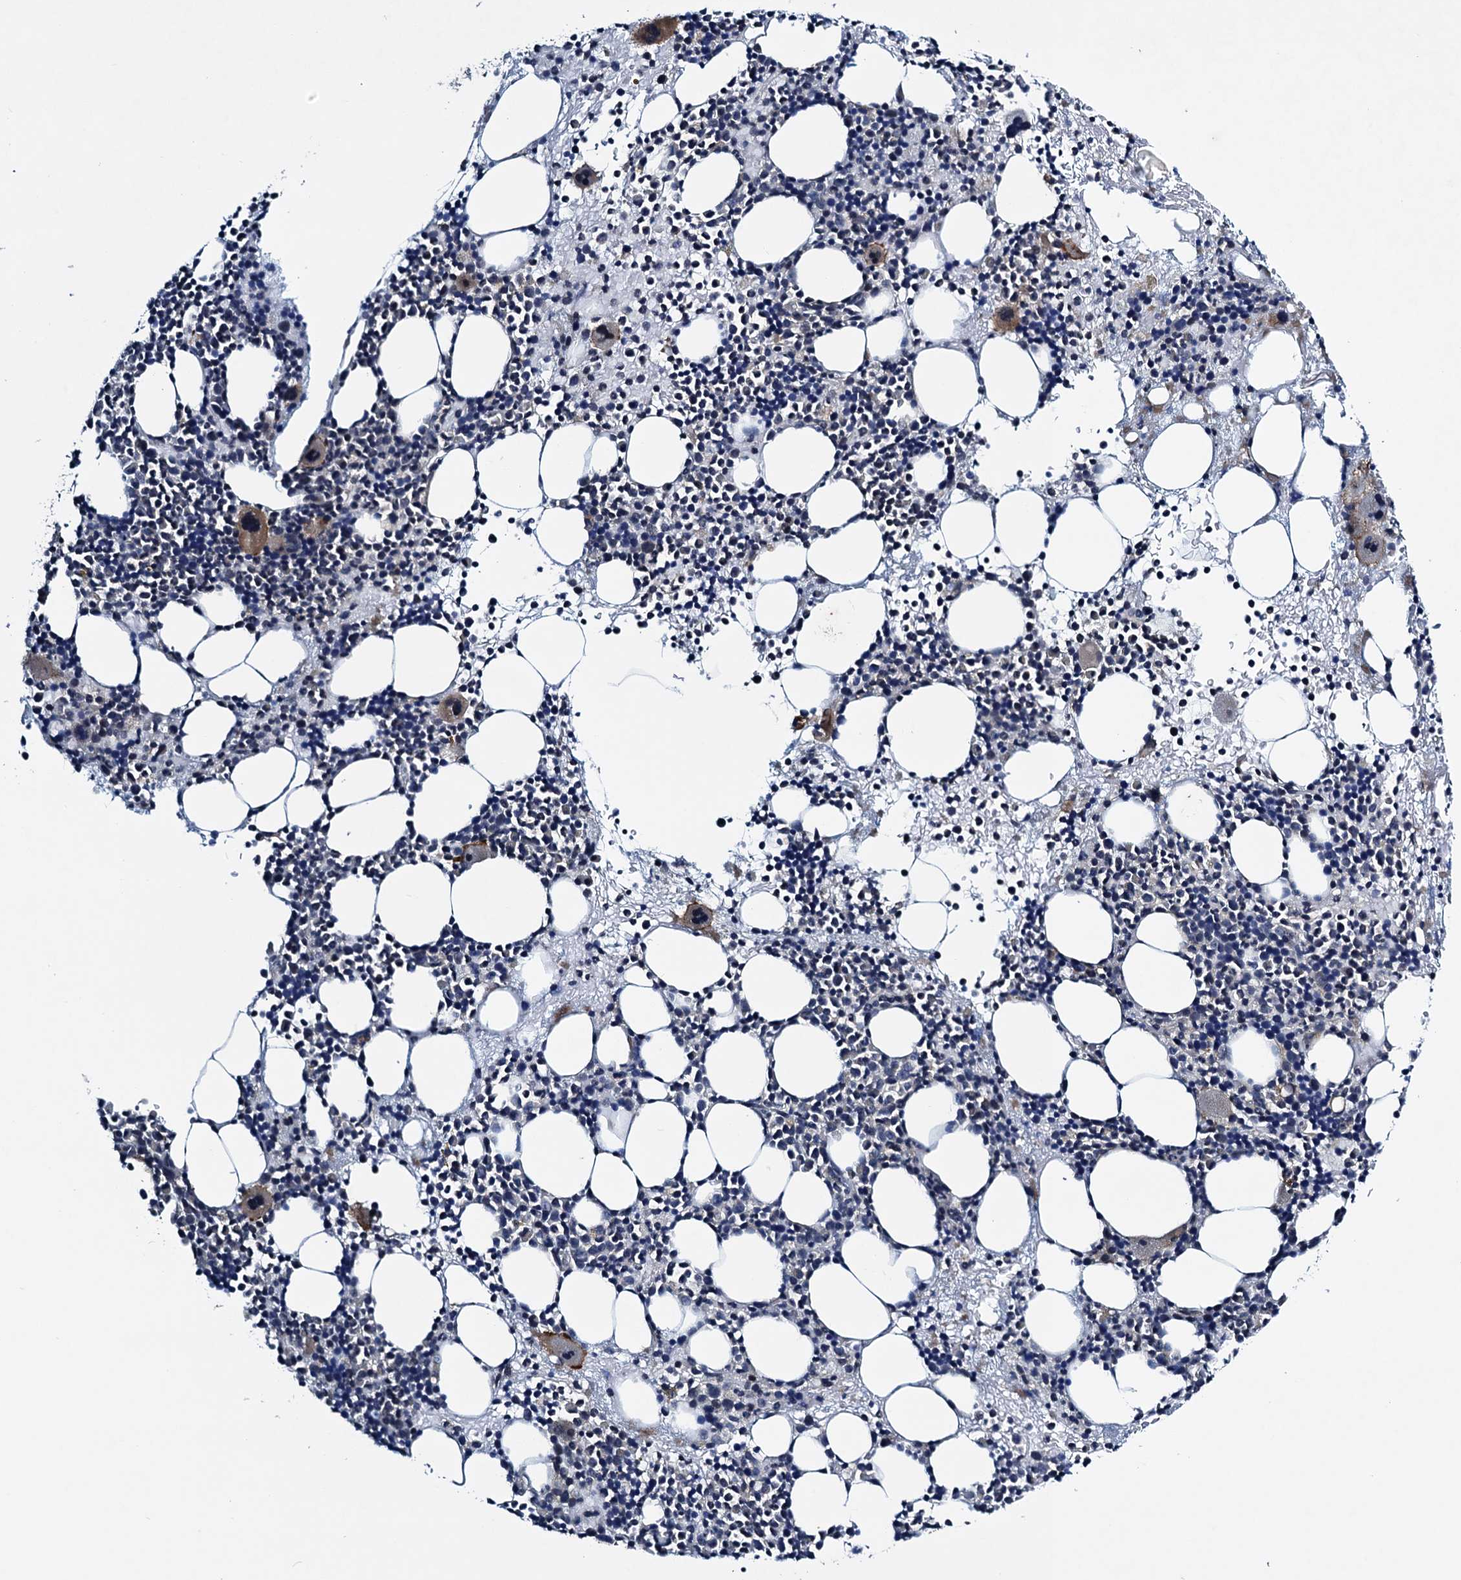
{"staining": {"intensity": "moderate", "quantity": "<25%", "location": "cytoplasmic/membranous"}, "tissue": "bone marrow", "cell_type": "Hematopoietic cells", "image_type": "normal", "snomed": [{"axis": "morphology", "description": "Normal tissue, NOS"}, {"axis": "topography", "description": "Bone marrow"}], "caption": "Protein staining displays moderate cytoplasmic/membranous positivity in about <25% of hematopoietic cells in normal bone marrow. The protein of interest is shown in brown color, while the nuclei are stained blue.", "gene": "RNF165", "patient": {"sex": "male", "age": 51}}